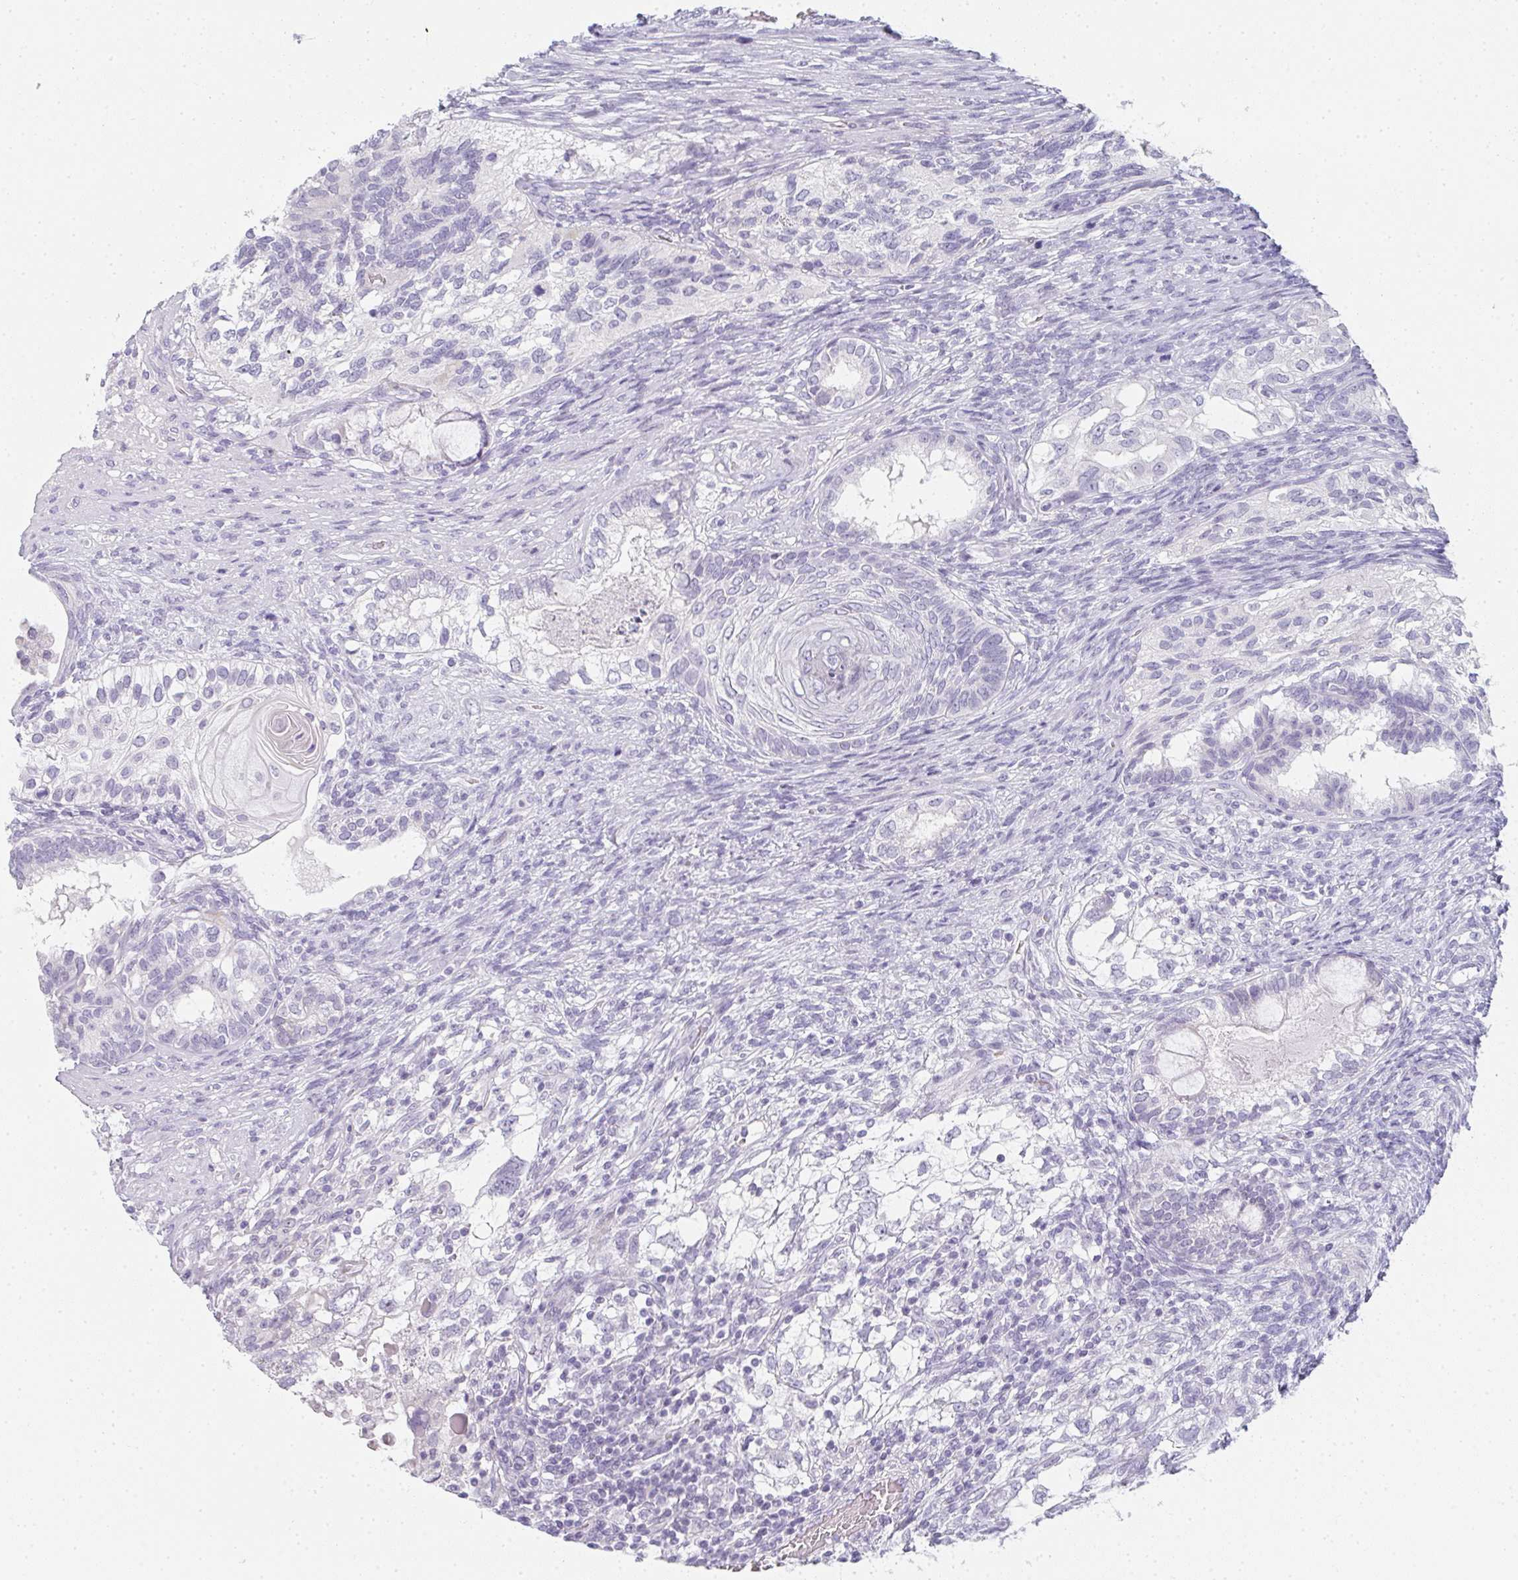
{"staining": {"intensity": "negative", "quantity": "none", "location": "none"}, "tissue": "testis cancer", "cell_type": "Tumor cells", "image_type": "cancer", "snomed": [{"axis": "morphology", "description": "Seminoma, NOS"}, {"axis": "morphology", "description": "Carcinoma, Embryonal, NOS"}, {"axis": "topography", "description": "Testis"}], "caption": "High power microscopy image of an IHC photomicrograph of seminoma (testis), revealing no significant staining in tumor cells.", "gene": "NEU2", "patient": {"sex": "male", "age": 41}}